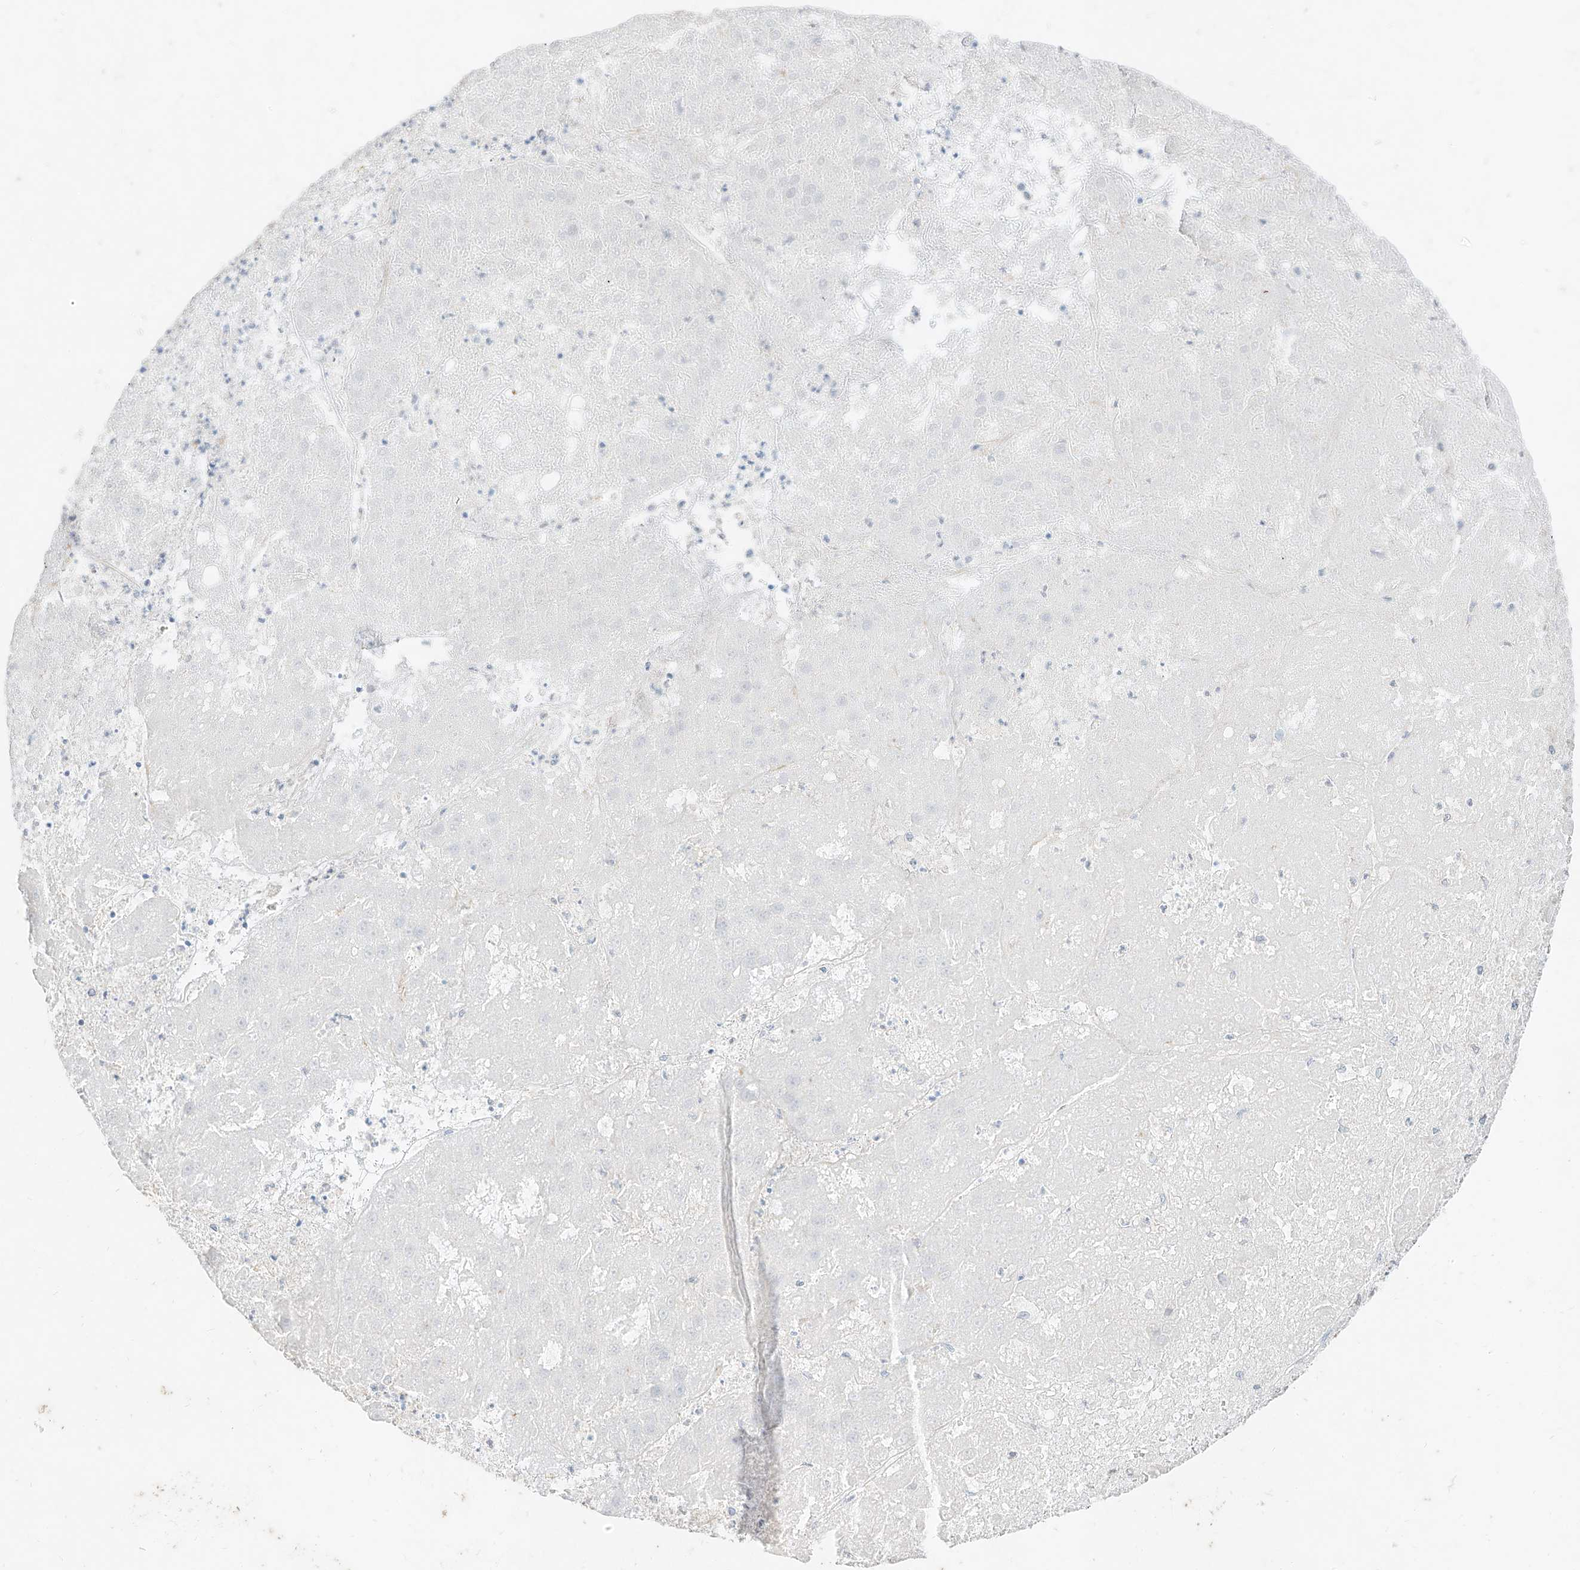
{"staining": {"intensity": "negative", "quantity": "none", "location": "none"}, "tissue": "liver cancer", "cell_type": "Tumor cells", "image_type": "cancer", "snomed": [{"axis": "morphology", "description": "Carcinoma, Hepatocellular, NOS"}, {"axis": "topography", "description": "Liver"}], "caption": "Tumor cells are negative for brown protein staining in liver cancer (hepatocellular carcinoma).", "gene": "ZZEF1", "patient": {"sex": "female", "age": 73}}